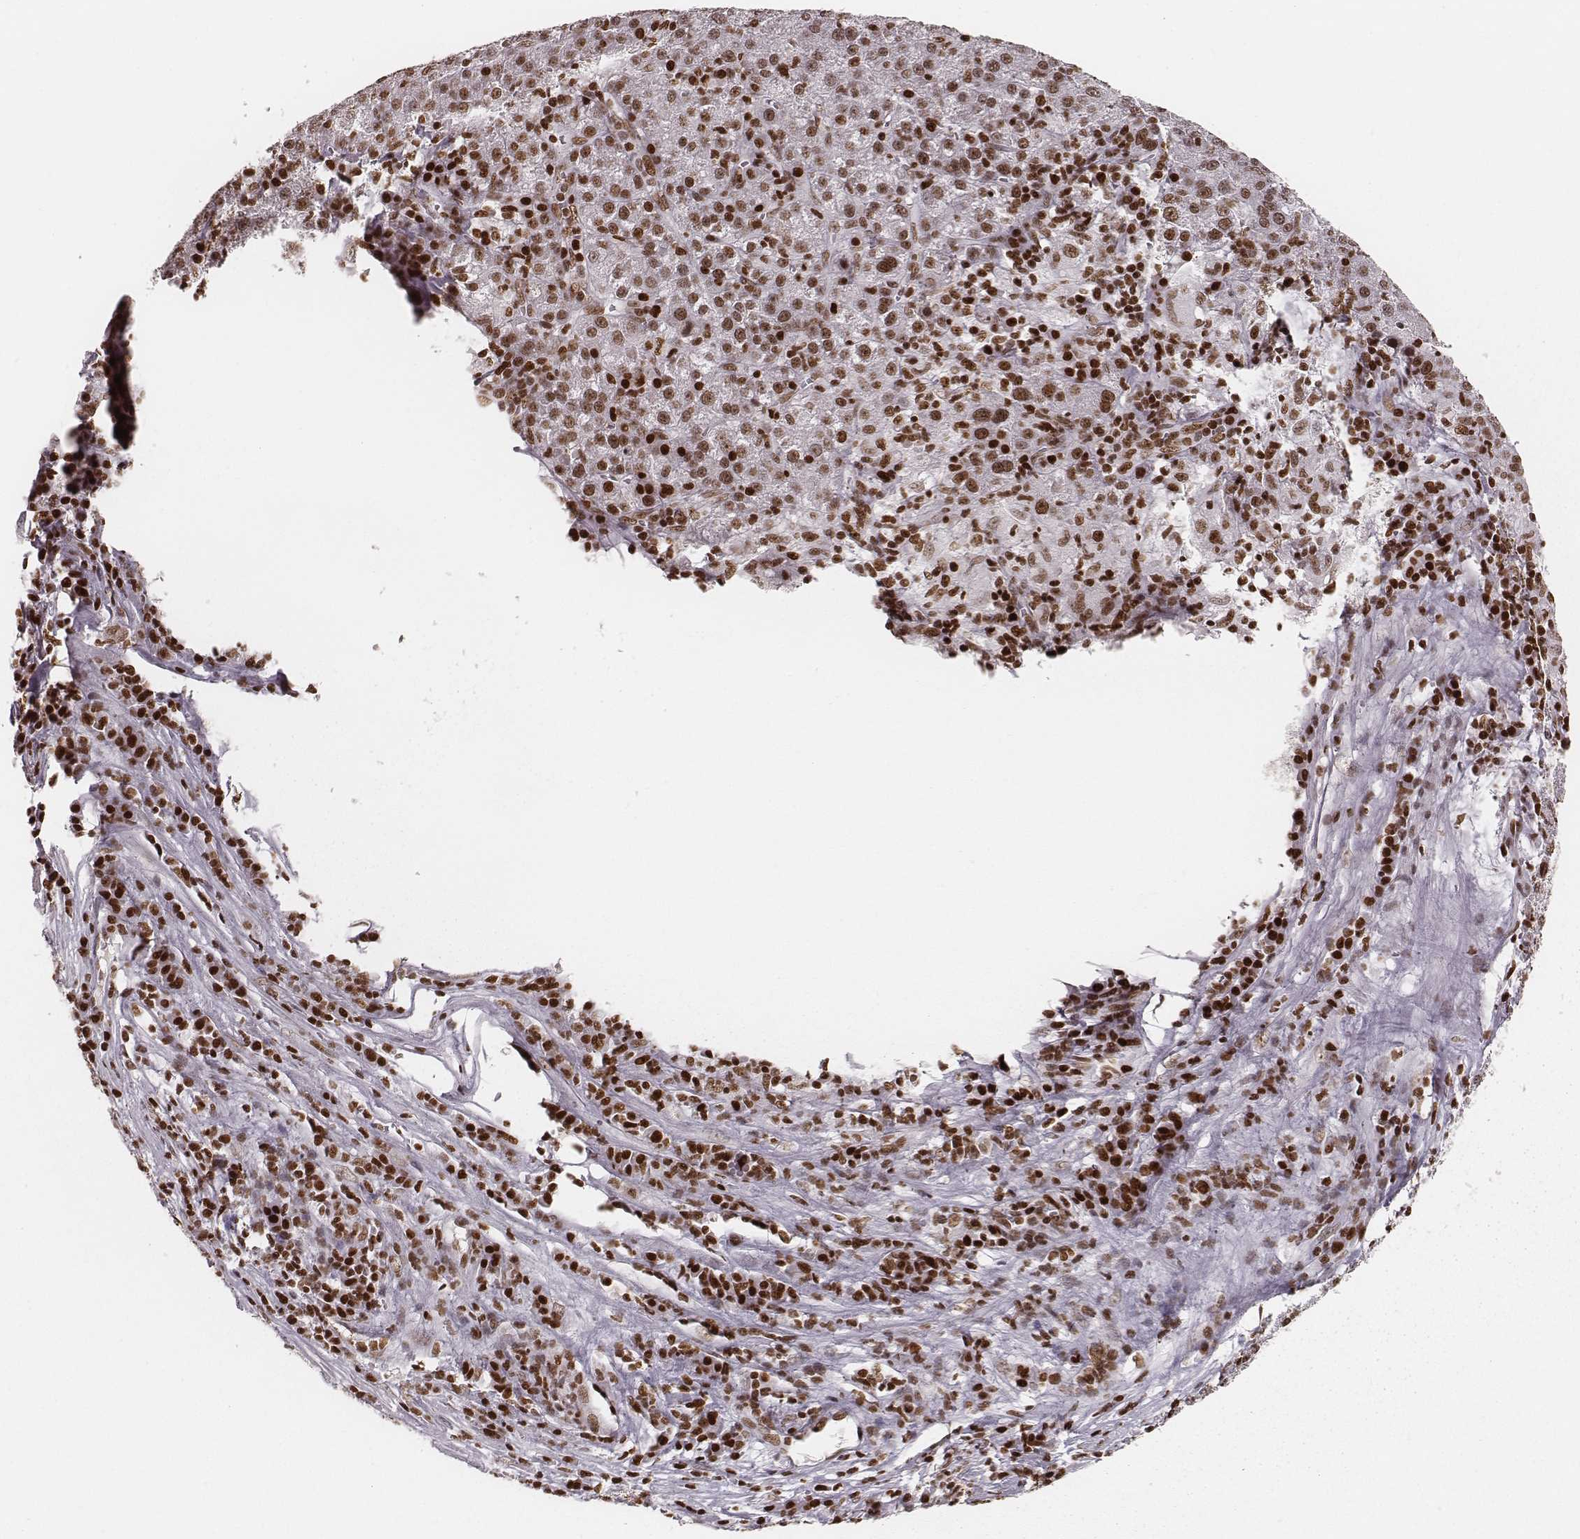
{"staining": {"intensity": "moderate", "quantity": ">75%", "location": "nuclear"}, "tissue": "liver cancer", "cell_type": "Tumor cells", "image_type": "cancer", "snomed": [{"axis": "morphology", "description": "Carcinoma, Hepatocellular, NOS"}, {"axis": "topography", "description": "Liver"}], "caption": "Tumor cells reveal medium levels of moderate nuclear positivity in about >75% of cells in human liver hepatocellular carcinoma.", "gene": "PARP1", "patient": {"sex": "female", "age": 60}}